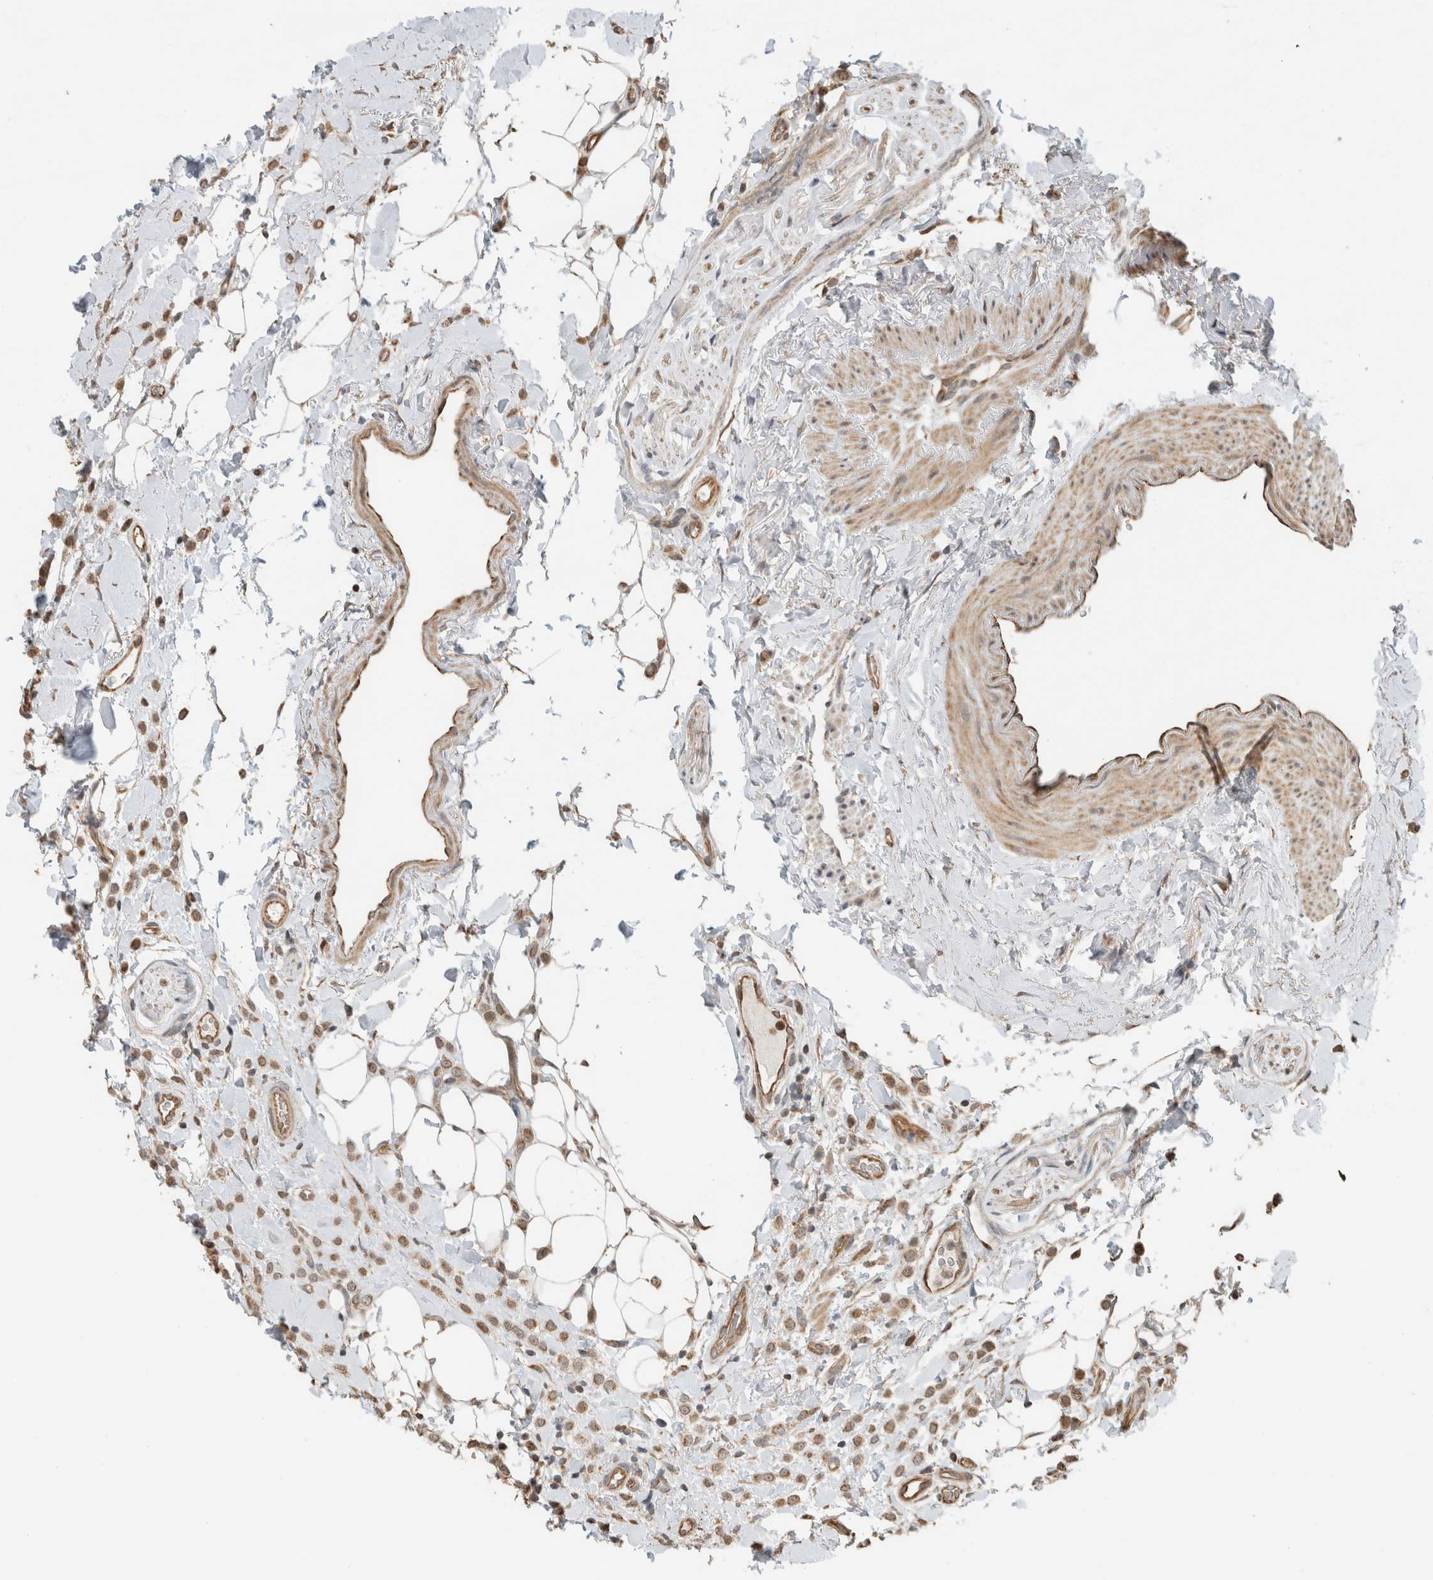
{"staining": {"intensity": "moderate", "quantity": ">75%", "location": "cytoplasmic/membranous"}, "tissue": "breast cancer", "cell_type": "Tumor cells", "image_type": "cancer", "snomed": [{"axis": "morphology", "description": "Normal tissue, NOS"}, {"axis": "morphology", "description": "Lobular carcinoma"}, {"axis": "topography", "description": "Breast"}], "caption": "Immunohistochemistry of lobular carcinoma (breast) exhibits medium levels of moderate cytoplasmic/membranous positivity in about >75% of tumor cells. Ihc stains the protein of interest in brown and the nuclei are stained blue.", "gene": "GINS4", "patient": {"sex": "female", "age": 50}}